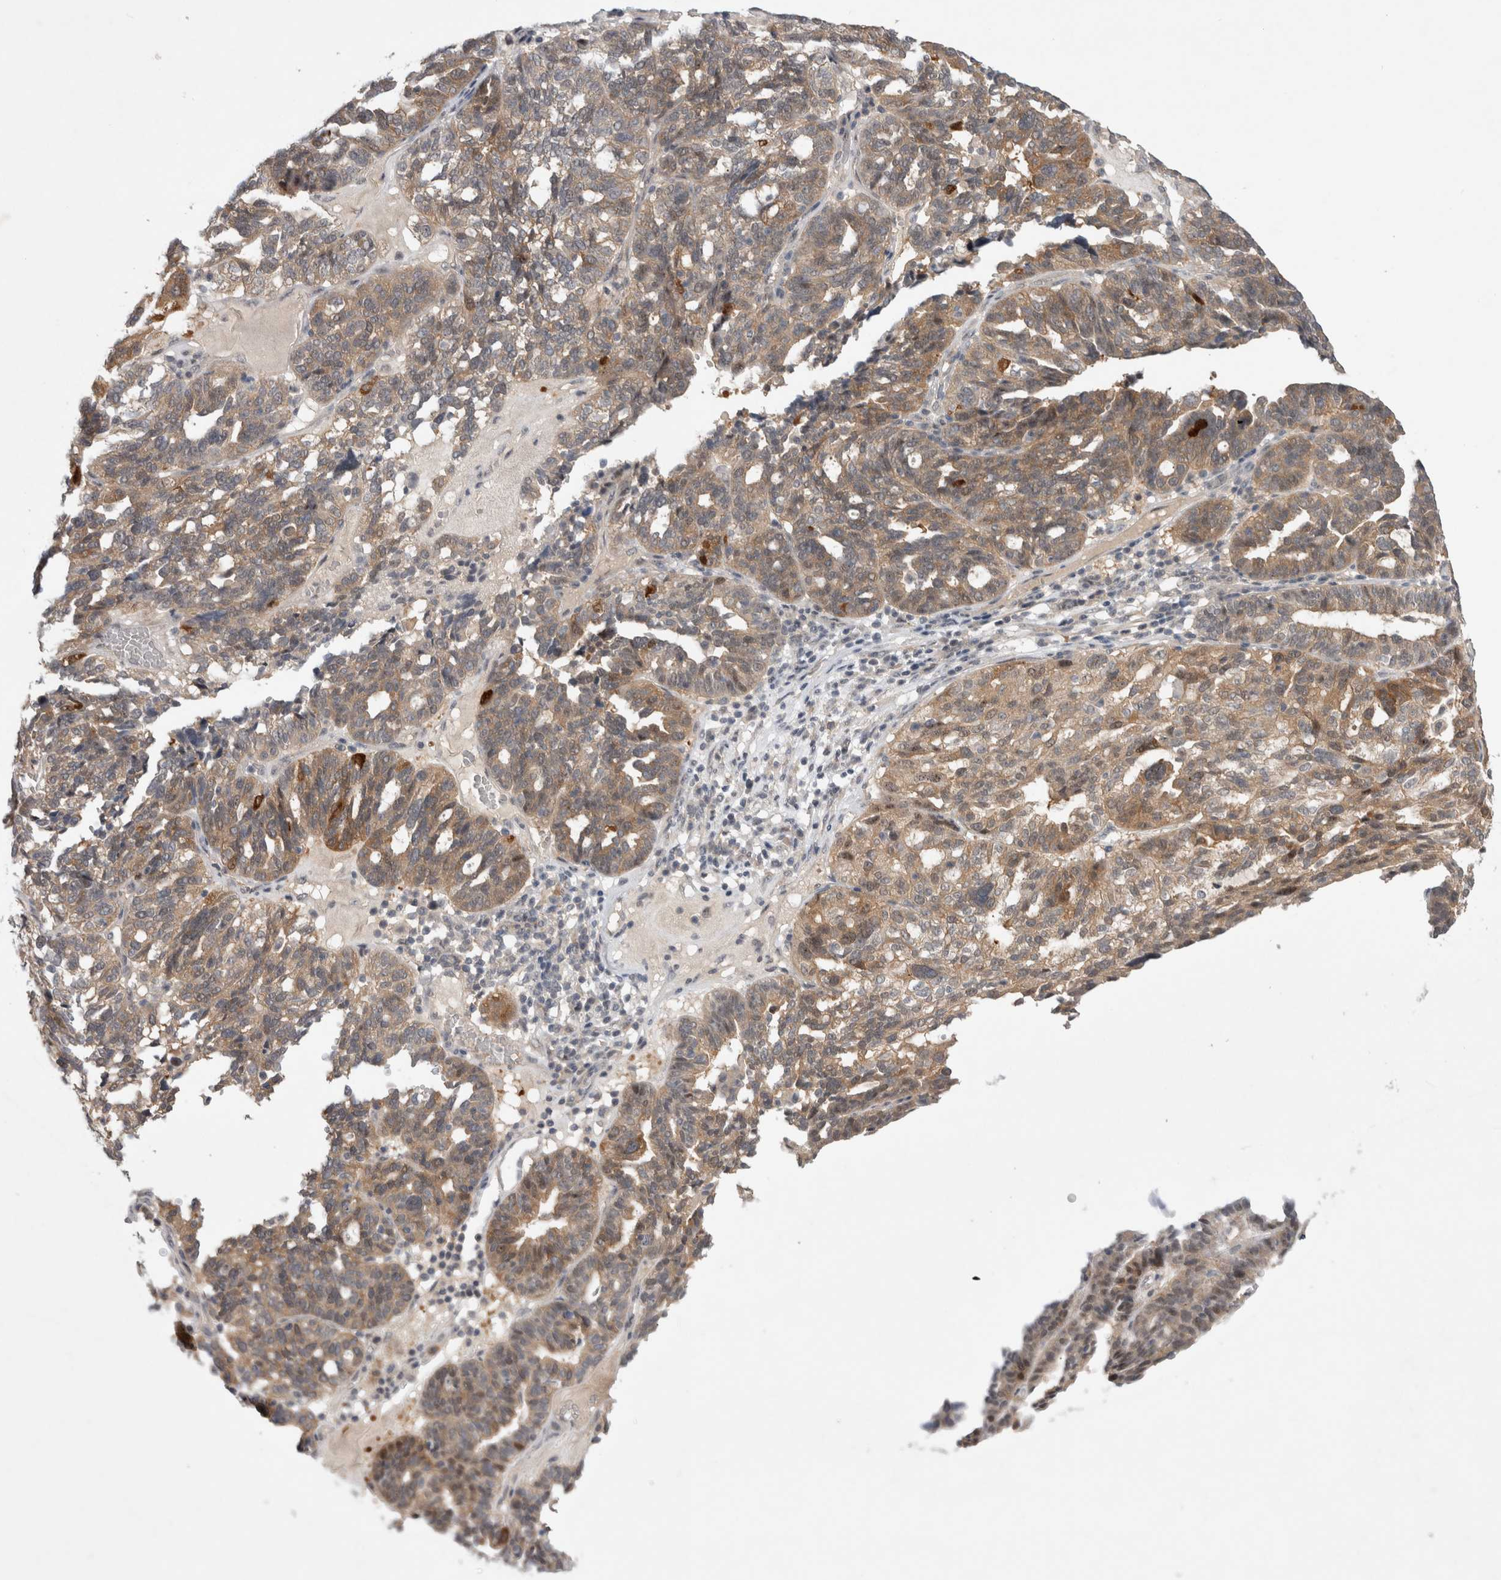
{"staining": {"intensity": "moderate", "quantity": ">75%", "location": "cytoplasmic/membranous"}, "tissue": "ovarian cancer", "cell_type": "Tumor cells", "image_type": "cancer", "snomed": [{"axis": "morphology", "description": "Cystadenocarcinoma, serous, NOS"}, {"axis": "topography", "description": "Ovary"}], "caption": "Serous cystadenocarcinoma (ovarian) stained for a protein (brown) shows moderate cytoplasmic/membranous positive expression in approximately >75% of tumor cells.", "gene": "CERS3", "patient": {"sex": "female", "age": 59}}